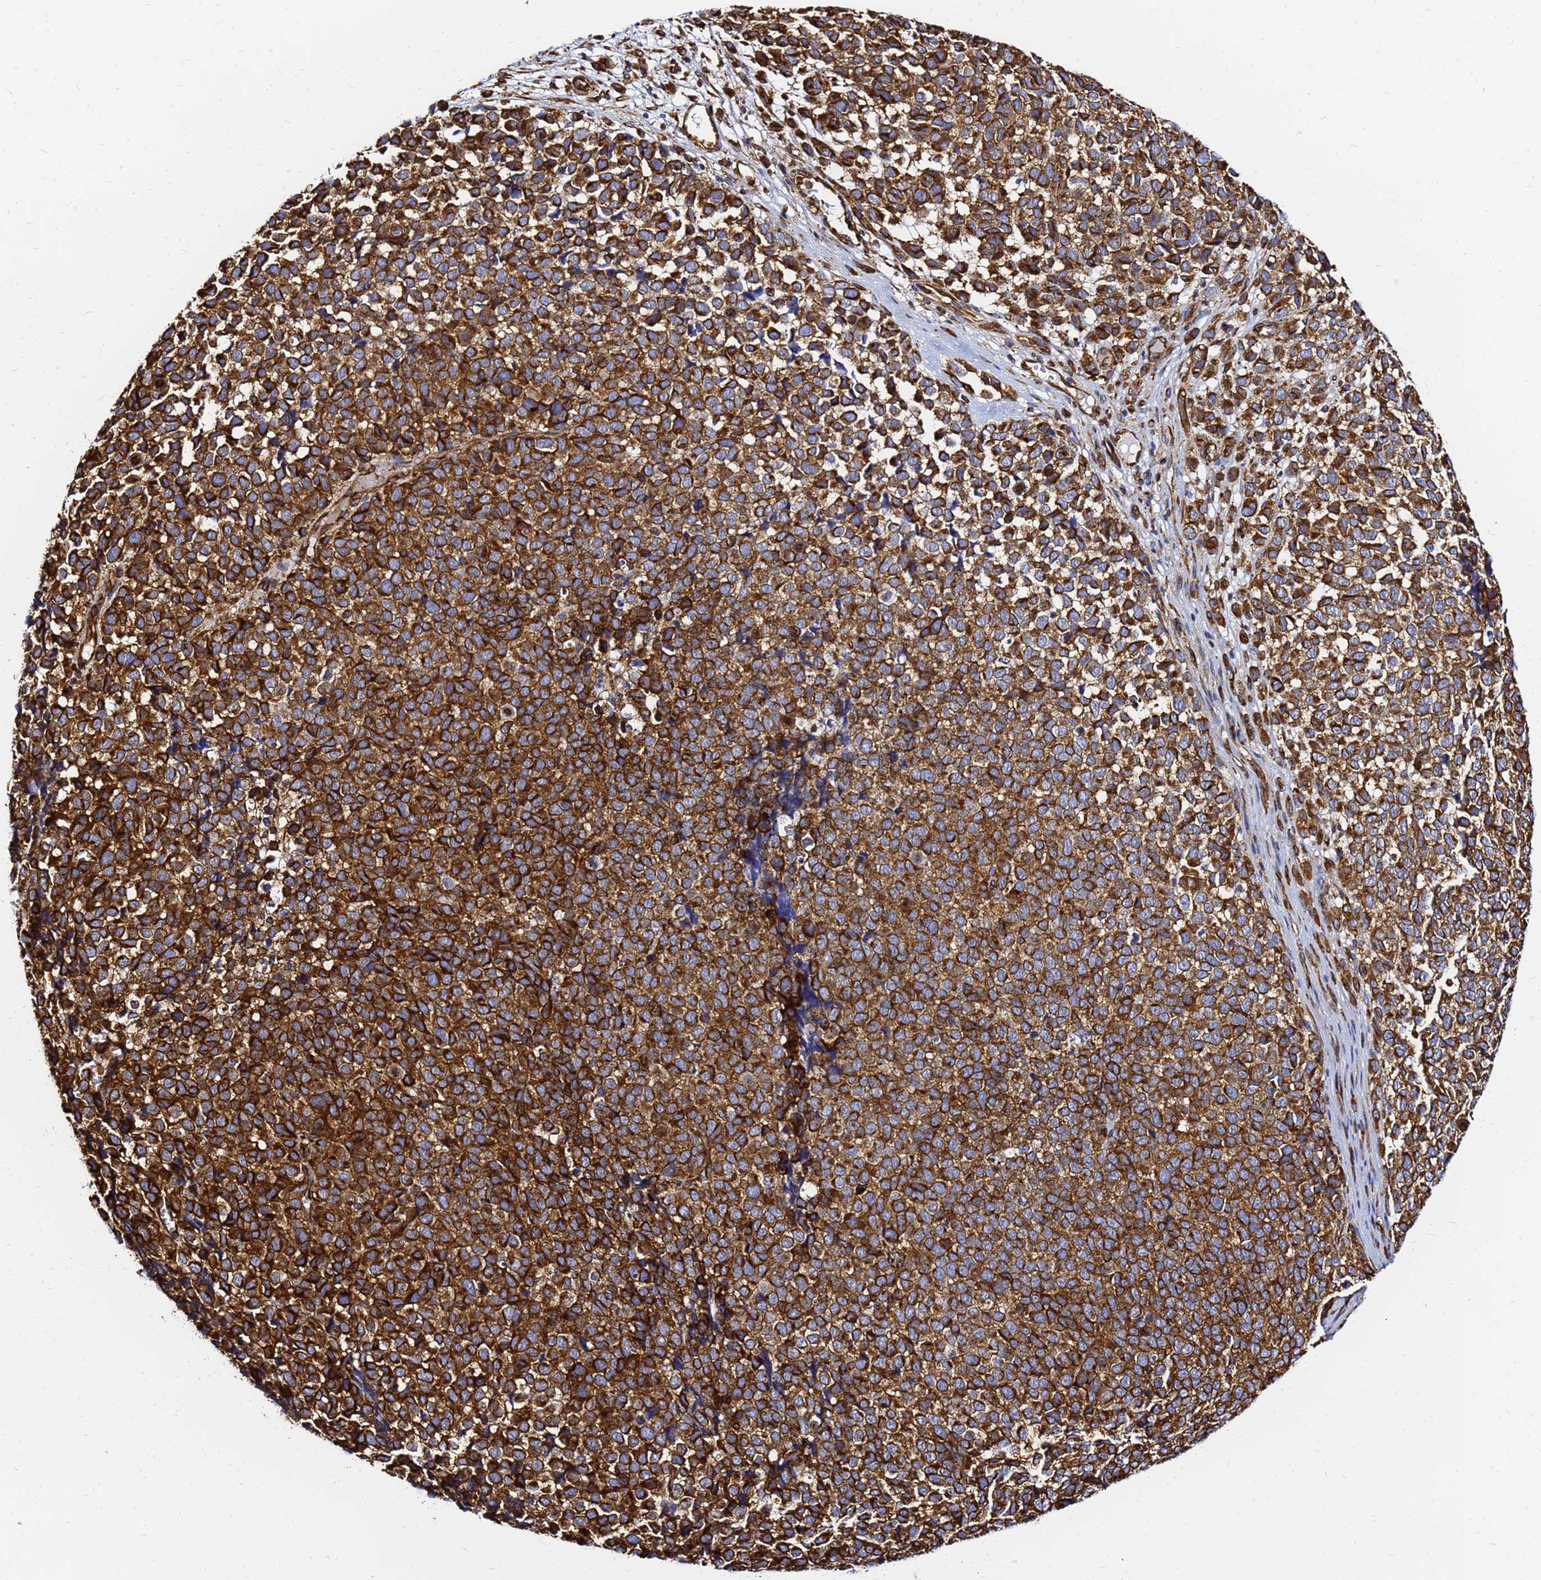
{"staining": {"intensity": "strong", "quantity": ">75%", "location": "cytoplasmic/membranous"}, "tissue": "melanoma", "cell_type": "Tumor cells", "image_type": "cancer", "snomed": [{"axis": "morphology", "description": "Malignant melanoma, NOS"}, {"axis": "topography", "description": "Nose, NOS"}], "caption": "A high amount of strong cytoplasmic/membranous expression is appreciated in approximately >75% of tumor cells in malignant melanoma tissue.", "gene": "TUBA8", "patient": {"sex": "female", "age": 48}}